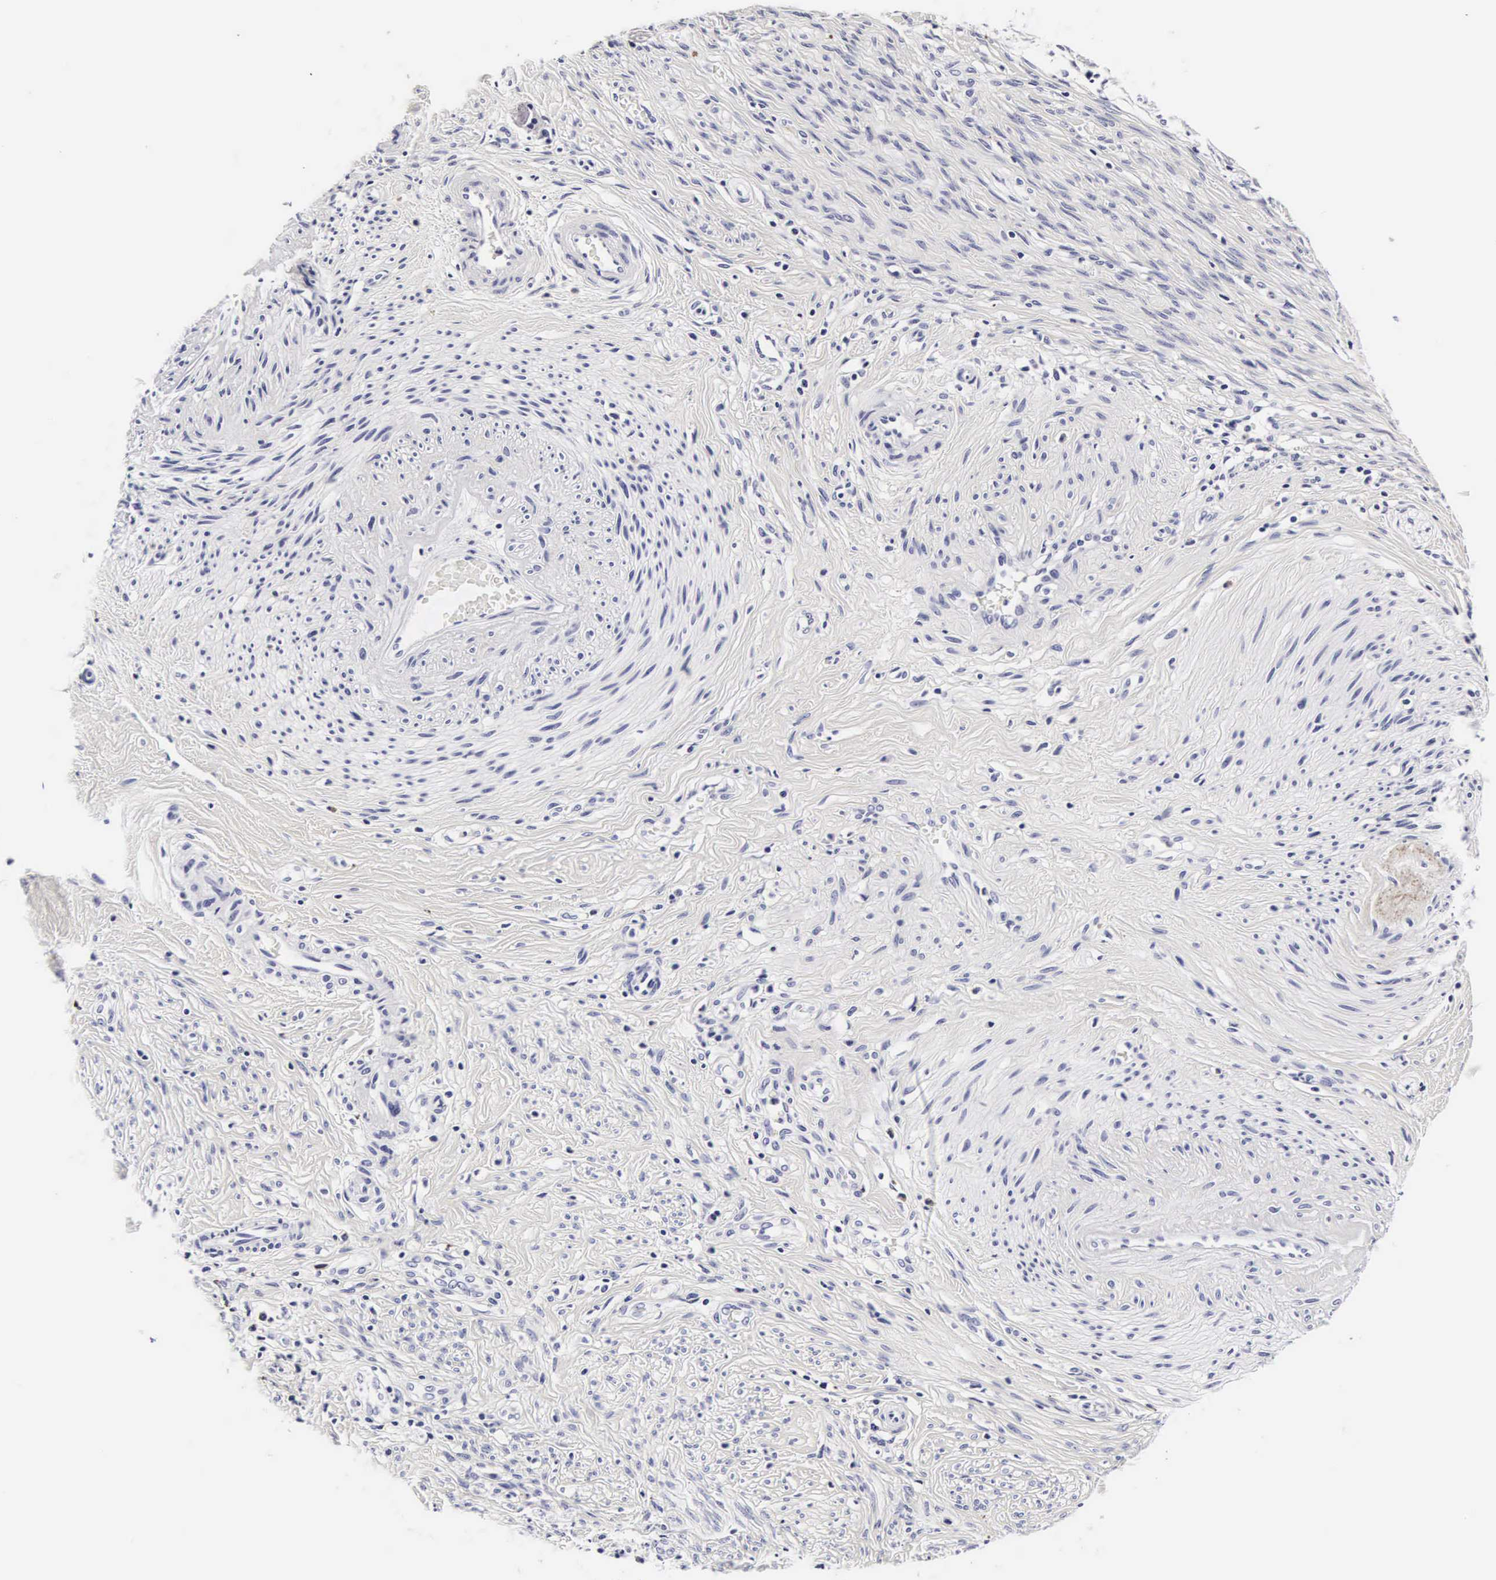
{"staining": {"intensity": "negative", "quantity": "none", "location": "none"}, "tissue": "cervical cancer", "cell_type": "Tumor cells", "image_type": "cancer", "snomed": [{"axis": "morphology", "description": "Squamous cell carcinoma, NOS"}, {"axis": "topography", "description": "Cervix"}], "caption": "An image of human squamous cell carcinoma (cervical) is negative for staining in tumor cells. (DAB IHC, high magnification).", "gene": "RNASE6", "patient": {"sex": "female", "age": 41}}